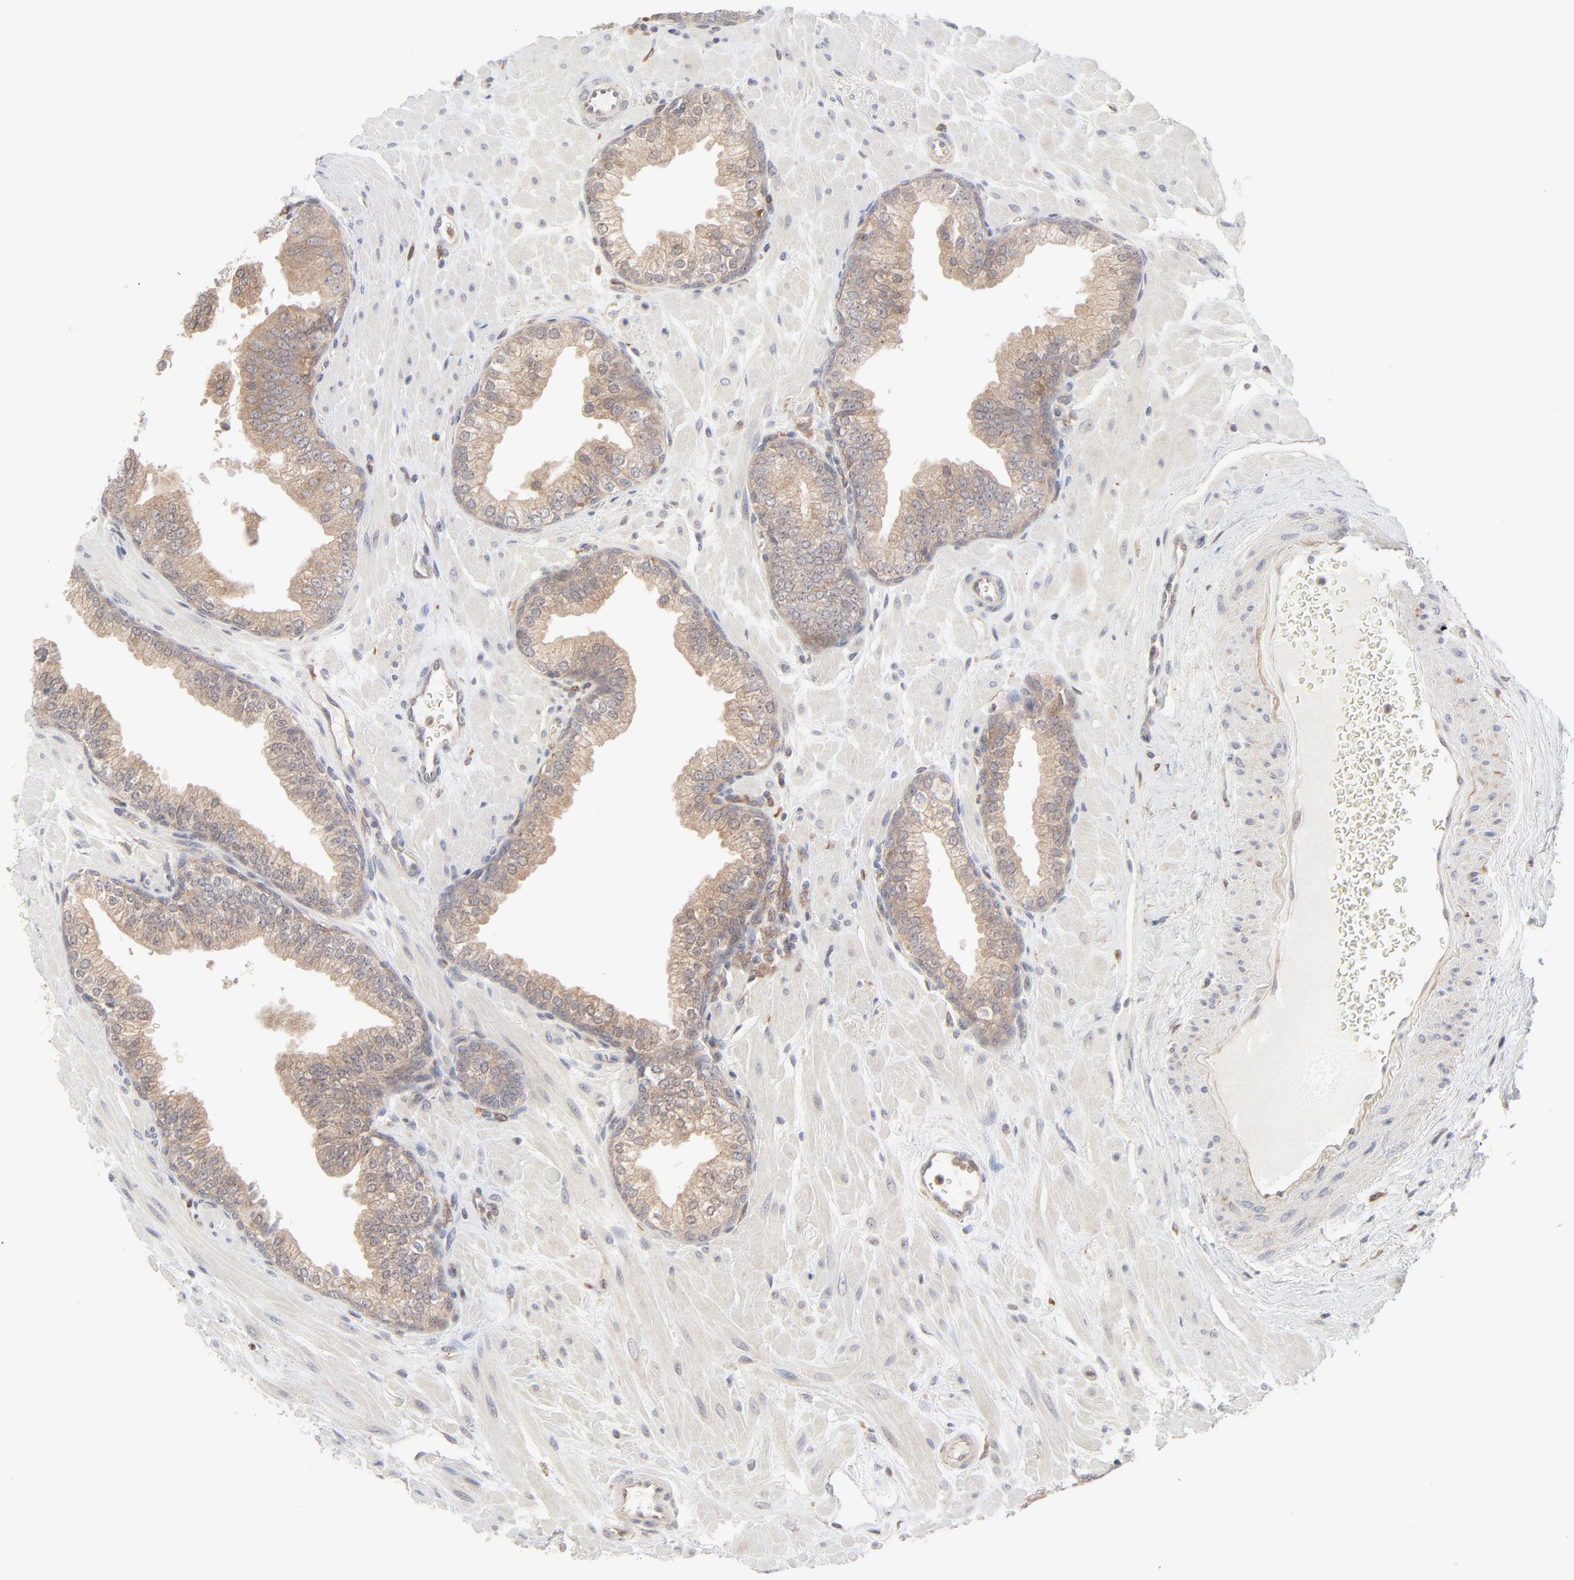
{"staining": {"intensity": "moderate", "quantity": ">75%", "location": "cytoplasmic/membranous"}, "tissue": "prostate", "cell_type": "Glandular cells", "image_type": "normal", "snomed": [{"axis": "morphology", "description": "Normal tissue, NOS"}, {"axis": "topography", "description": "Prostate"}], "caption": "Prostate stained for a protein (brown) demonstrates moderate cytoplasmic/membranous positive staining in about >75% of glandular cells.", "gene": "RAB5C", "patient": {"sex": "male", "age": 60}}